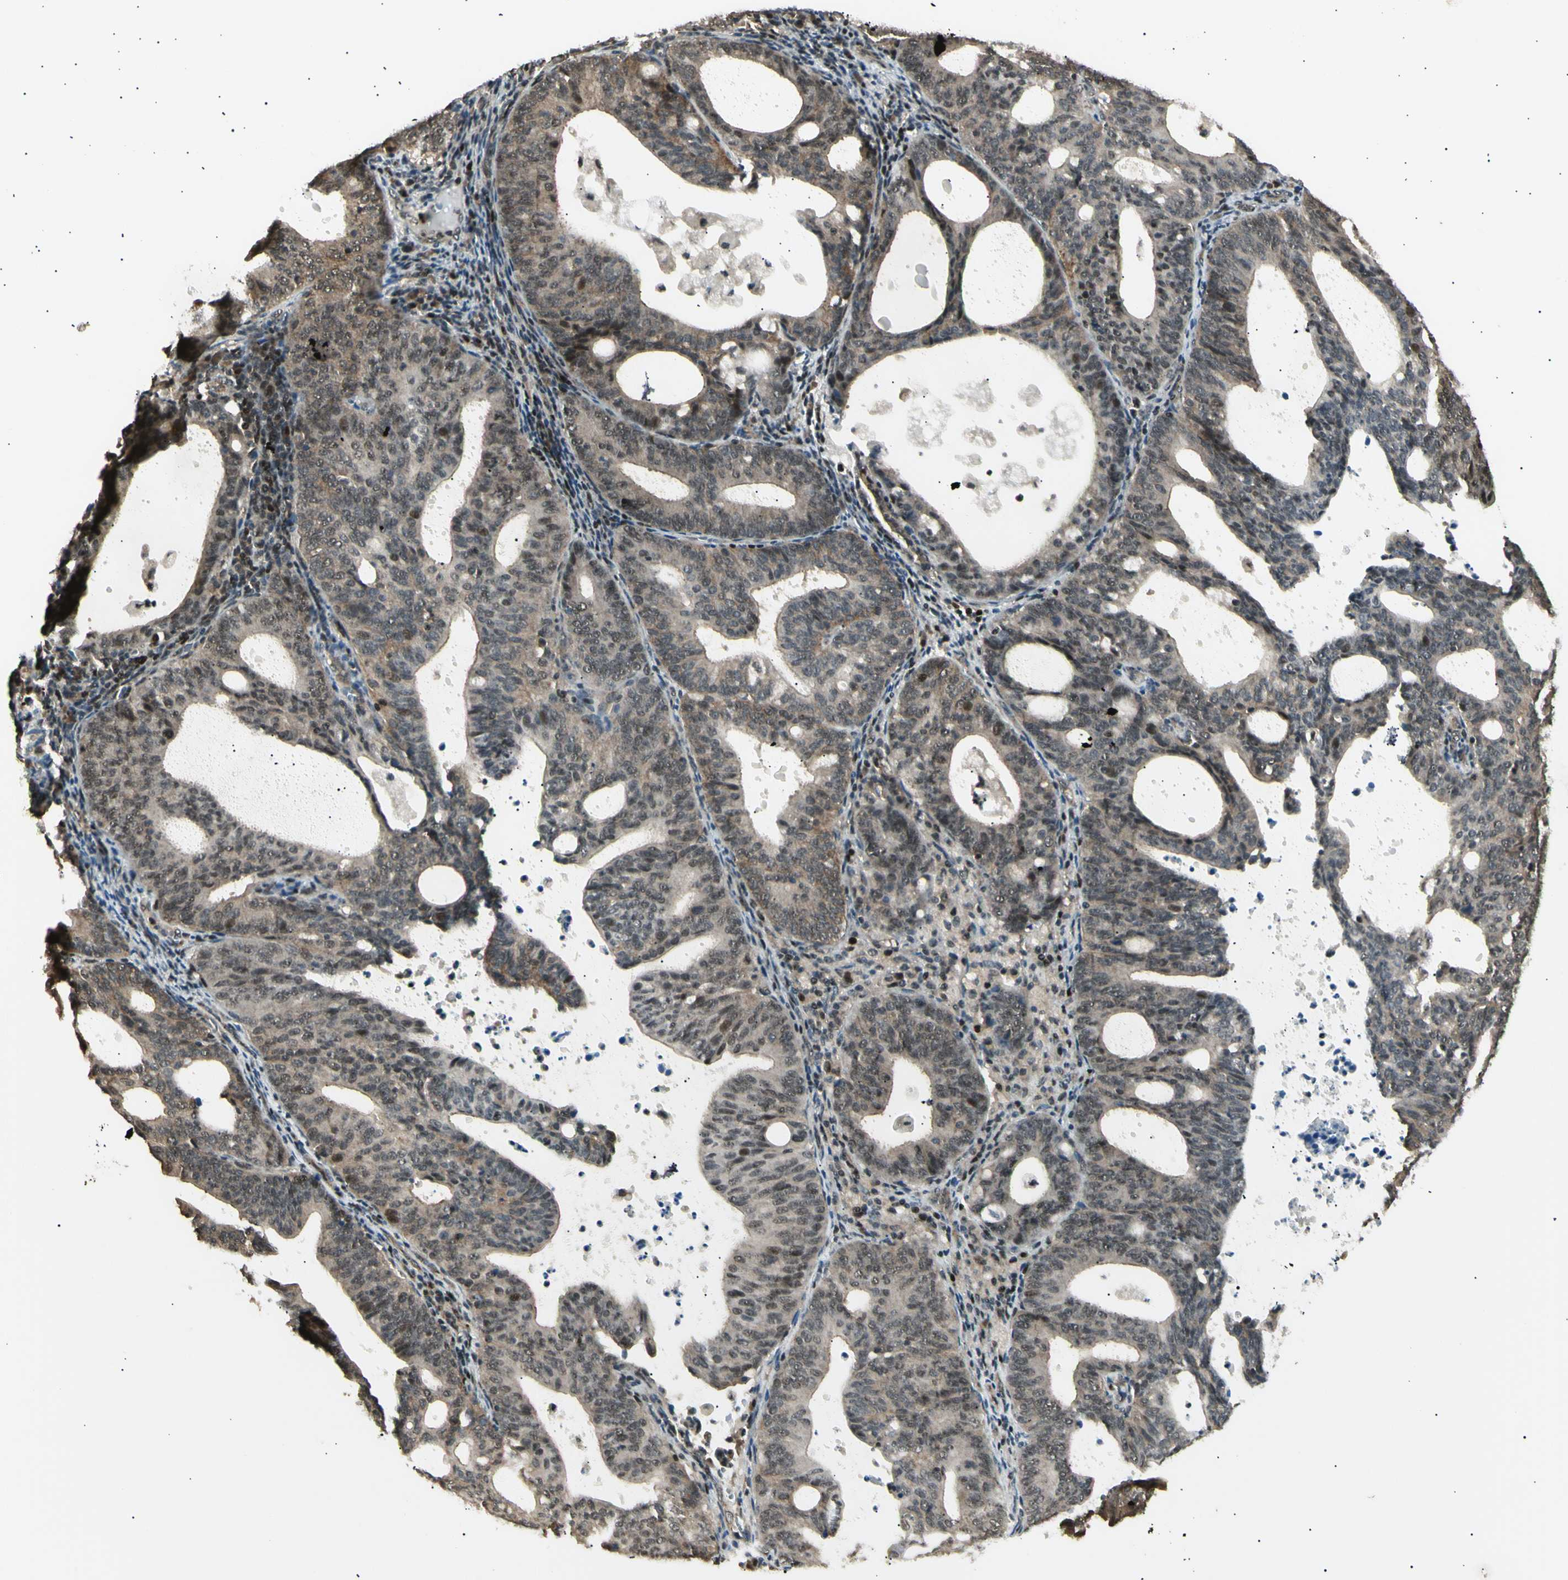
{"staining": {"intensity": "weak", "quantity": ">75%", "location": "cytoplasmic/membranous,nuclear"}, "tissue": "endometrial cancer", "cell_type": "Tumor cells", "image_type": "cancer", "snomed": [{"axis": "morphology", "description": "Adenocarcinoma, NOS"}, {"axis": "topography", "description": "Uterus"}], "caption": "High-power microscopy captured an IHC image of endometrial cancer, revealing weak cytoplasmic/membranous and nuclear staining in about >75% of tumor cells. The protein is stained brown, and the nuclei are stained in blue (DAB (3,3'-diaminobenzidine) IHC with brightfield microscopy, high magnification).", "gene": "NUAK2", "patient": {"sex": "female", "age": 83}}